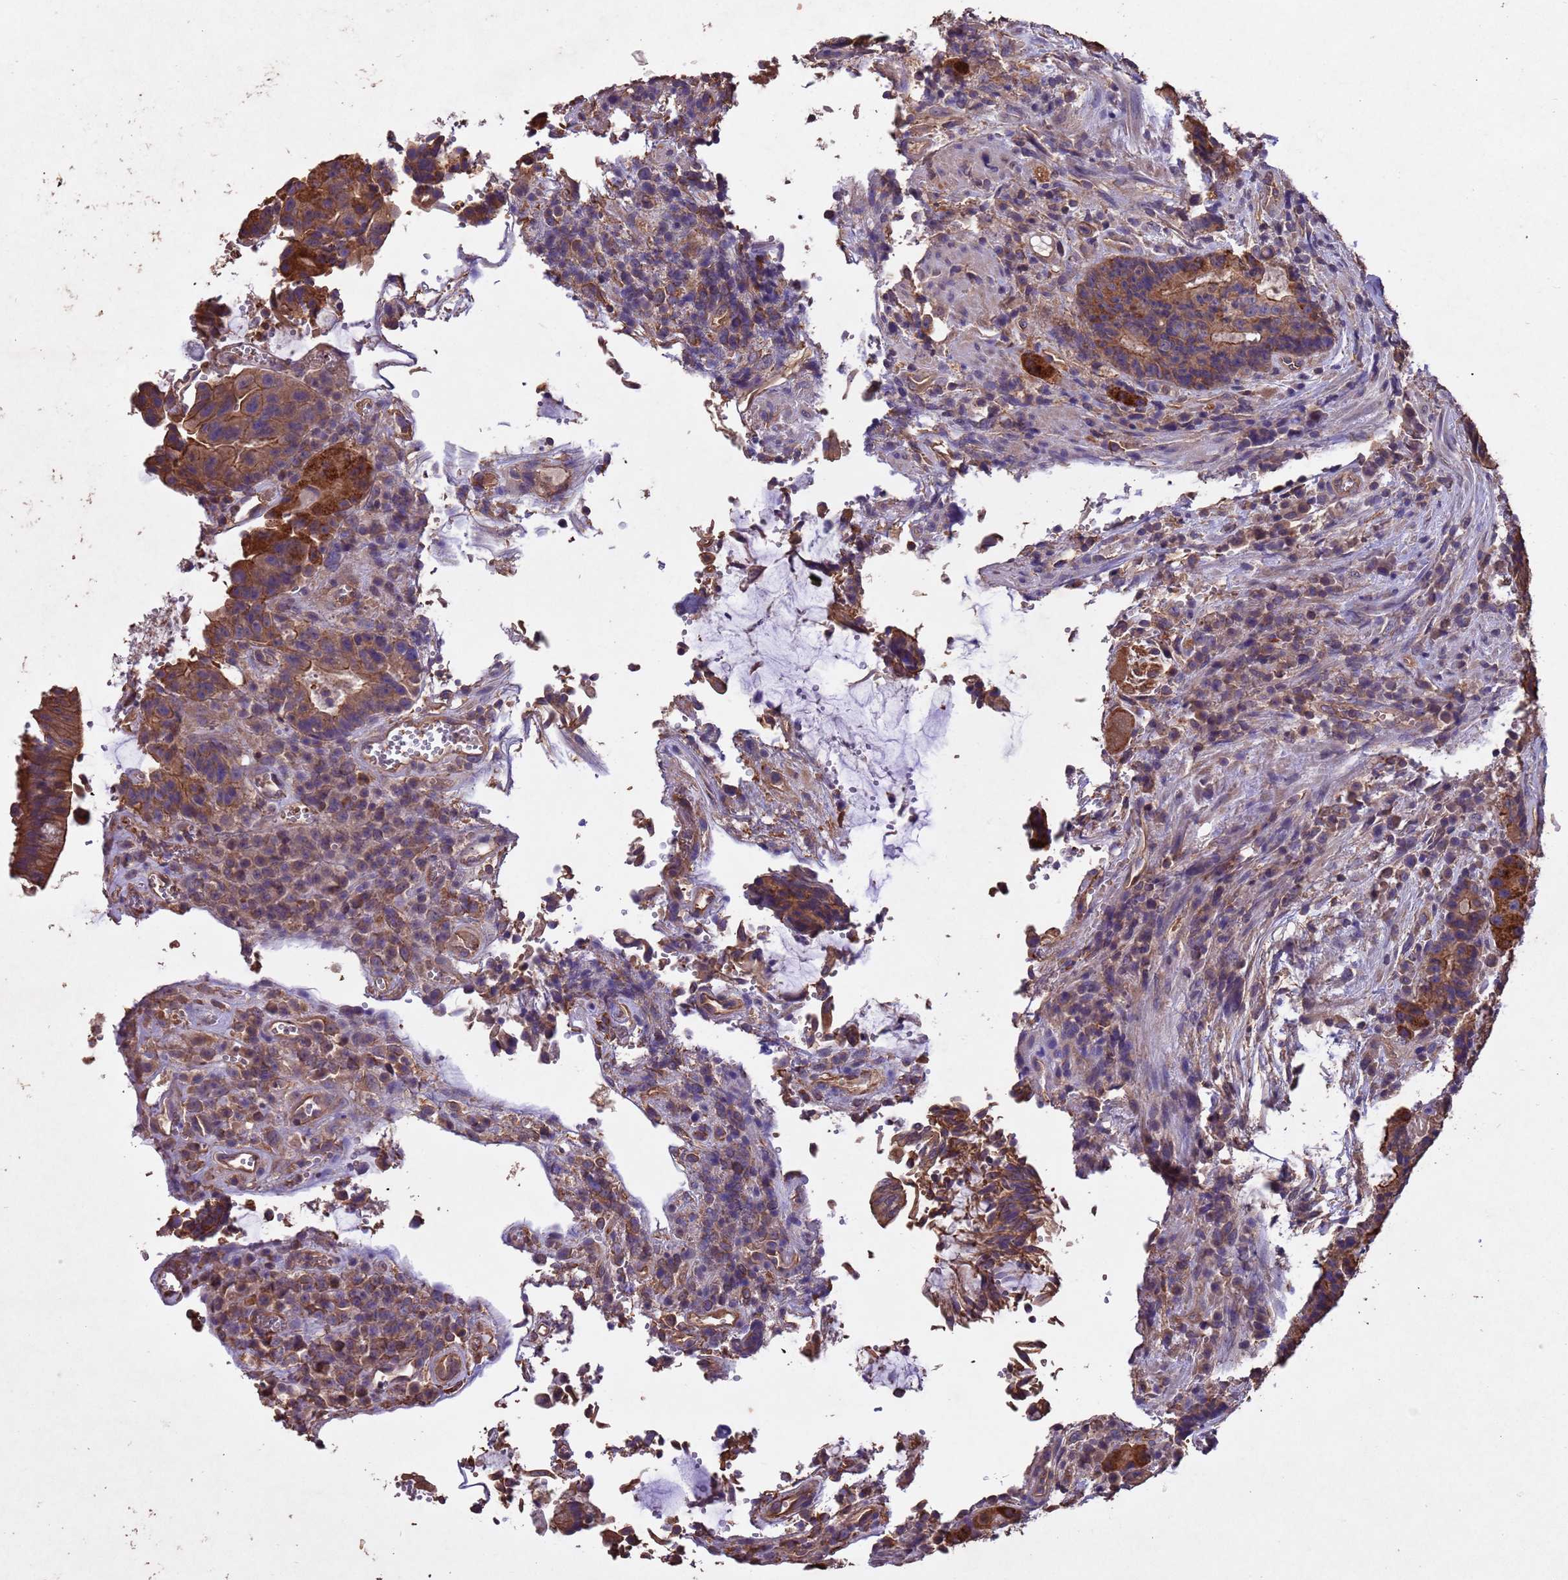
{"staining": {"intensity": "moderate", "quantity": ">75%", "location": "cytoplasmic/membranous"}, "tissue": "colorectal cancer", "cell_type": "Tumor cells", "image_type": "cancer", "snomed": [{"axis": "morphology", "description": "Adenocarcinoma, NOS"}, {"axis": "topography", "description": "Rectum"}], "caption": "DAB immunohistochemical staining of human colorectal cancer reveals moderate cytoplasmic/membranous protein staining in about >75% of tumor cells. The staining is performed using DAB brown chromogen to label protein expression. The nuclei are counter-stained blue using hematoxylin.", "gene": "MTX3", "patient": {"sex": "male", "age": 69}}